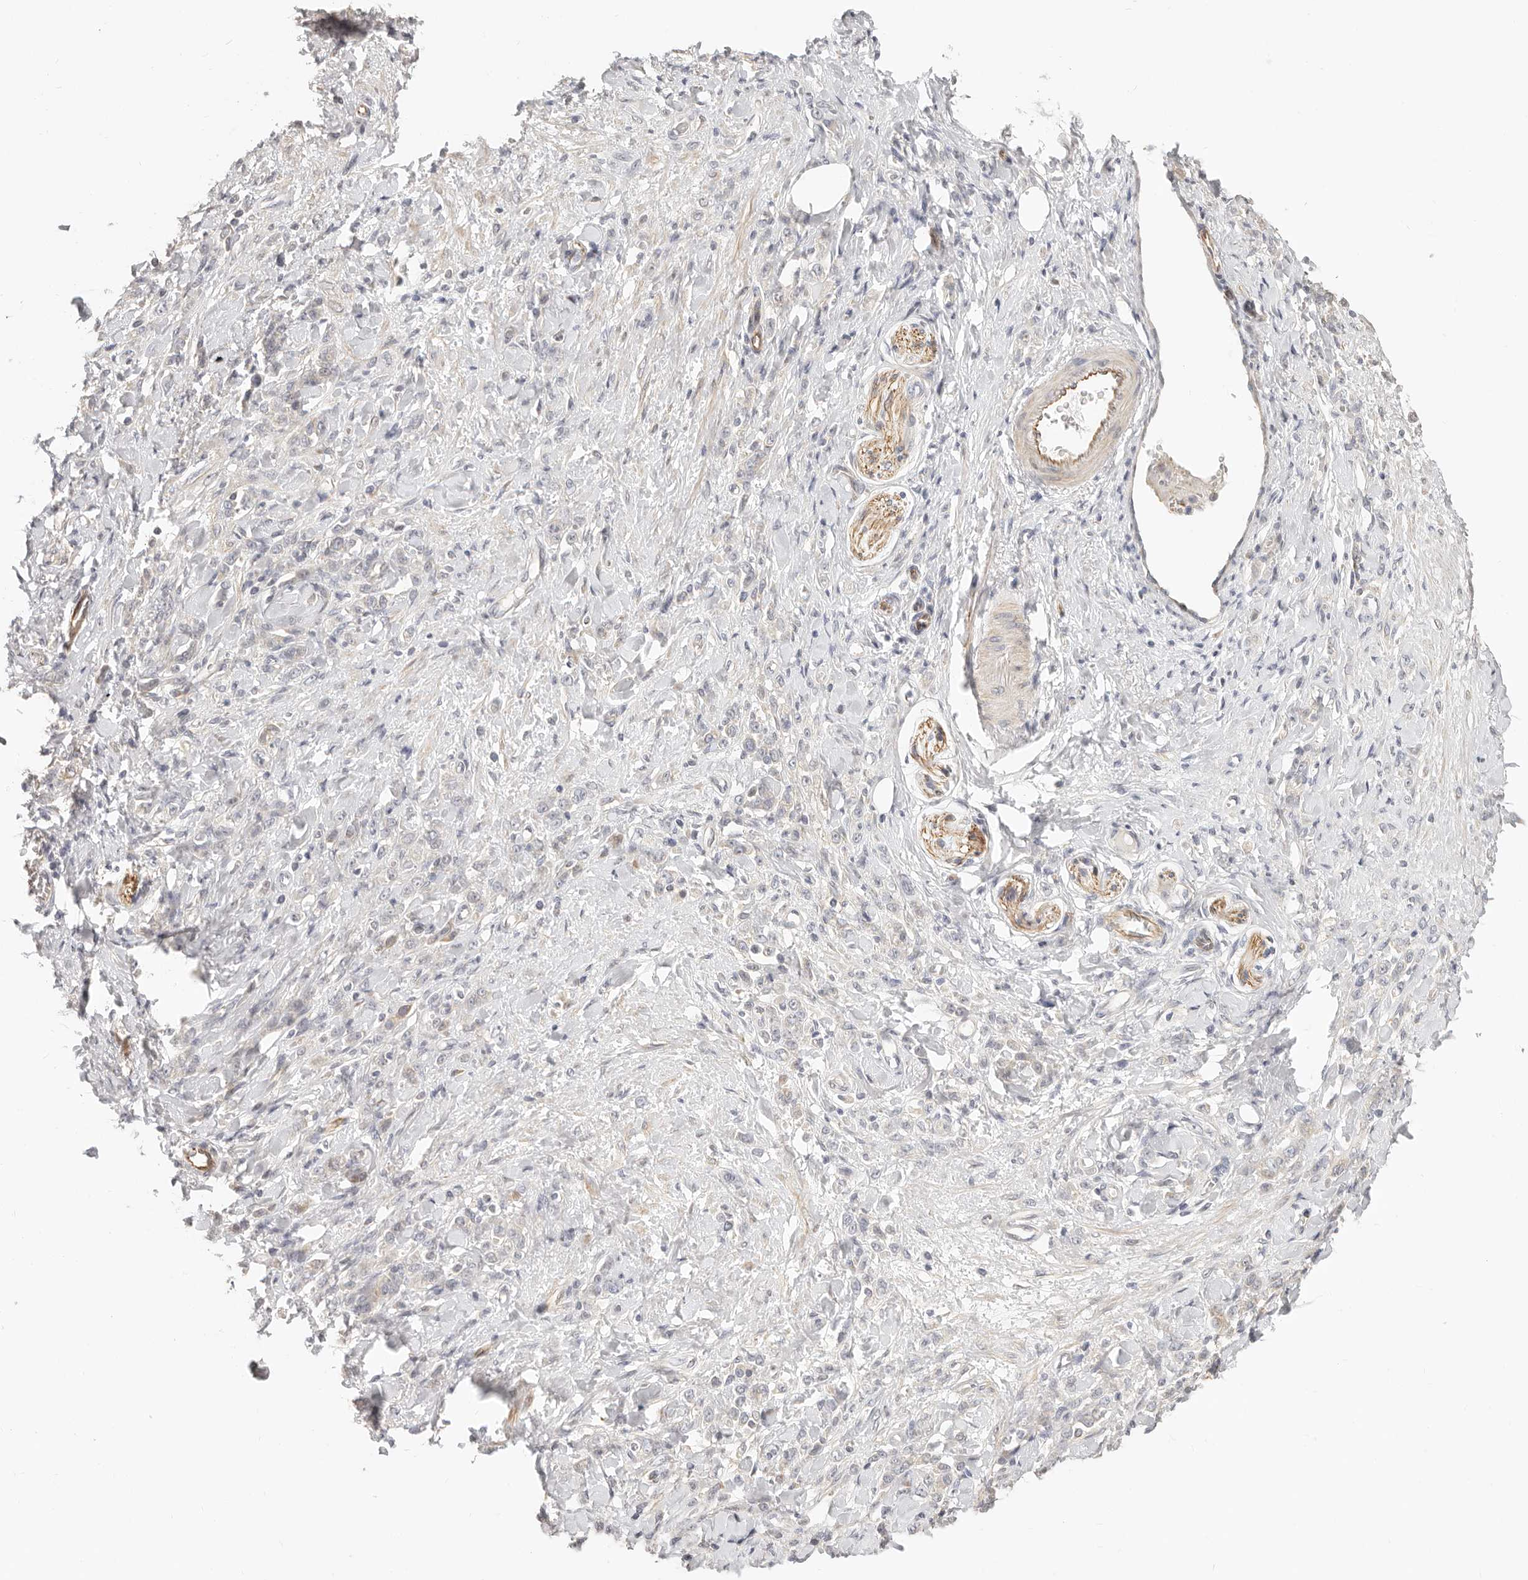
{"staining": {"intensity": "negative", "quantity": "none", "location": "none"}, "tissue": "stomach cancer", "cell_type": "Tumor cells", "image_type": "cancer", "snomed": [{"axis": "morphology", "description": "Normal tissue, NOS"}, {"axis": "morphology", "description": "Adenocarcinoma, NOS"}, {"axis": "topography", "description": "Stomach"}], "caption": "Tumor cells are negative for brown protein staining in stomach cancer (adenocarcinoma).", "gene": "DTNBP1", "patient": {"sex": "male", "age": 82}}